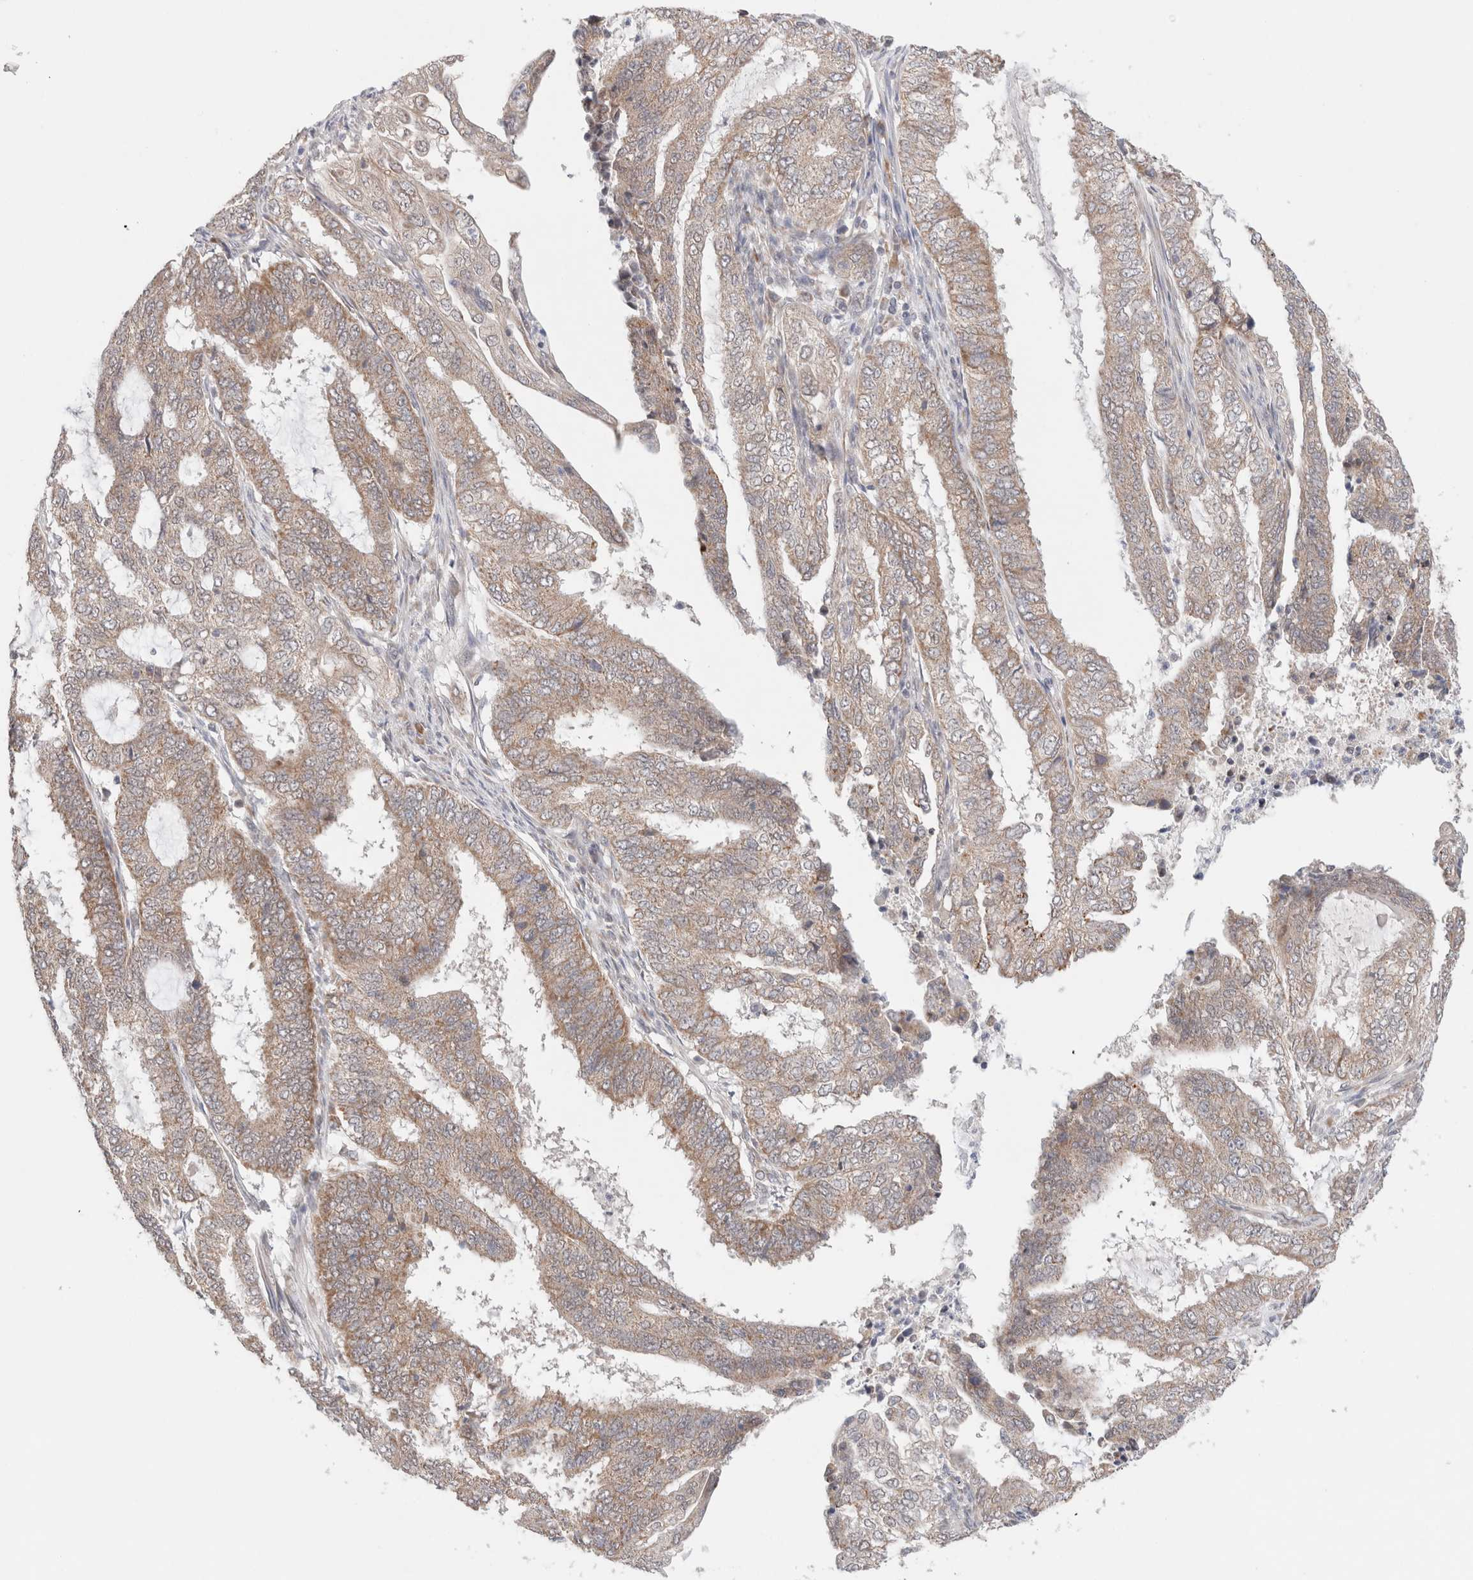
{"staining": {"intensity": "weak", "quantity": ">75%", "location": "cytoplasmic/membranous"}, "tissue": "endometrial cancer", "cell_type": "Tumor cells", "image_type": "cancer", "snomed": [{"axis": "morphology", "description": "Adenocarcinoma, NOS"}, {"axis": "topography", "description": "Endometrium"}], "caption": "The micrograph reveals immunohistochemical staining of endometrial adenocarcinoma. There is weak cytoplasmic/membranous staining is identified in approximately >75% of tumor cells. (Brightfield microscopy of DAB IHC at high magnification).", "gene": "ERI3", "patient": {"sex": "female", "age": 51}}